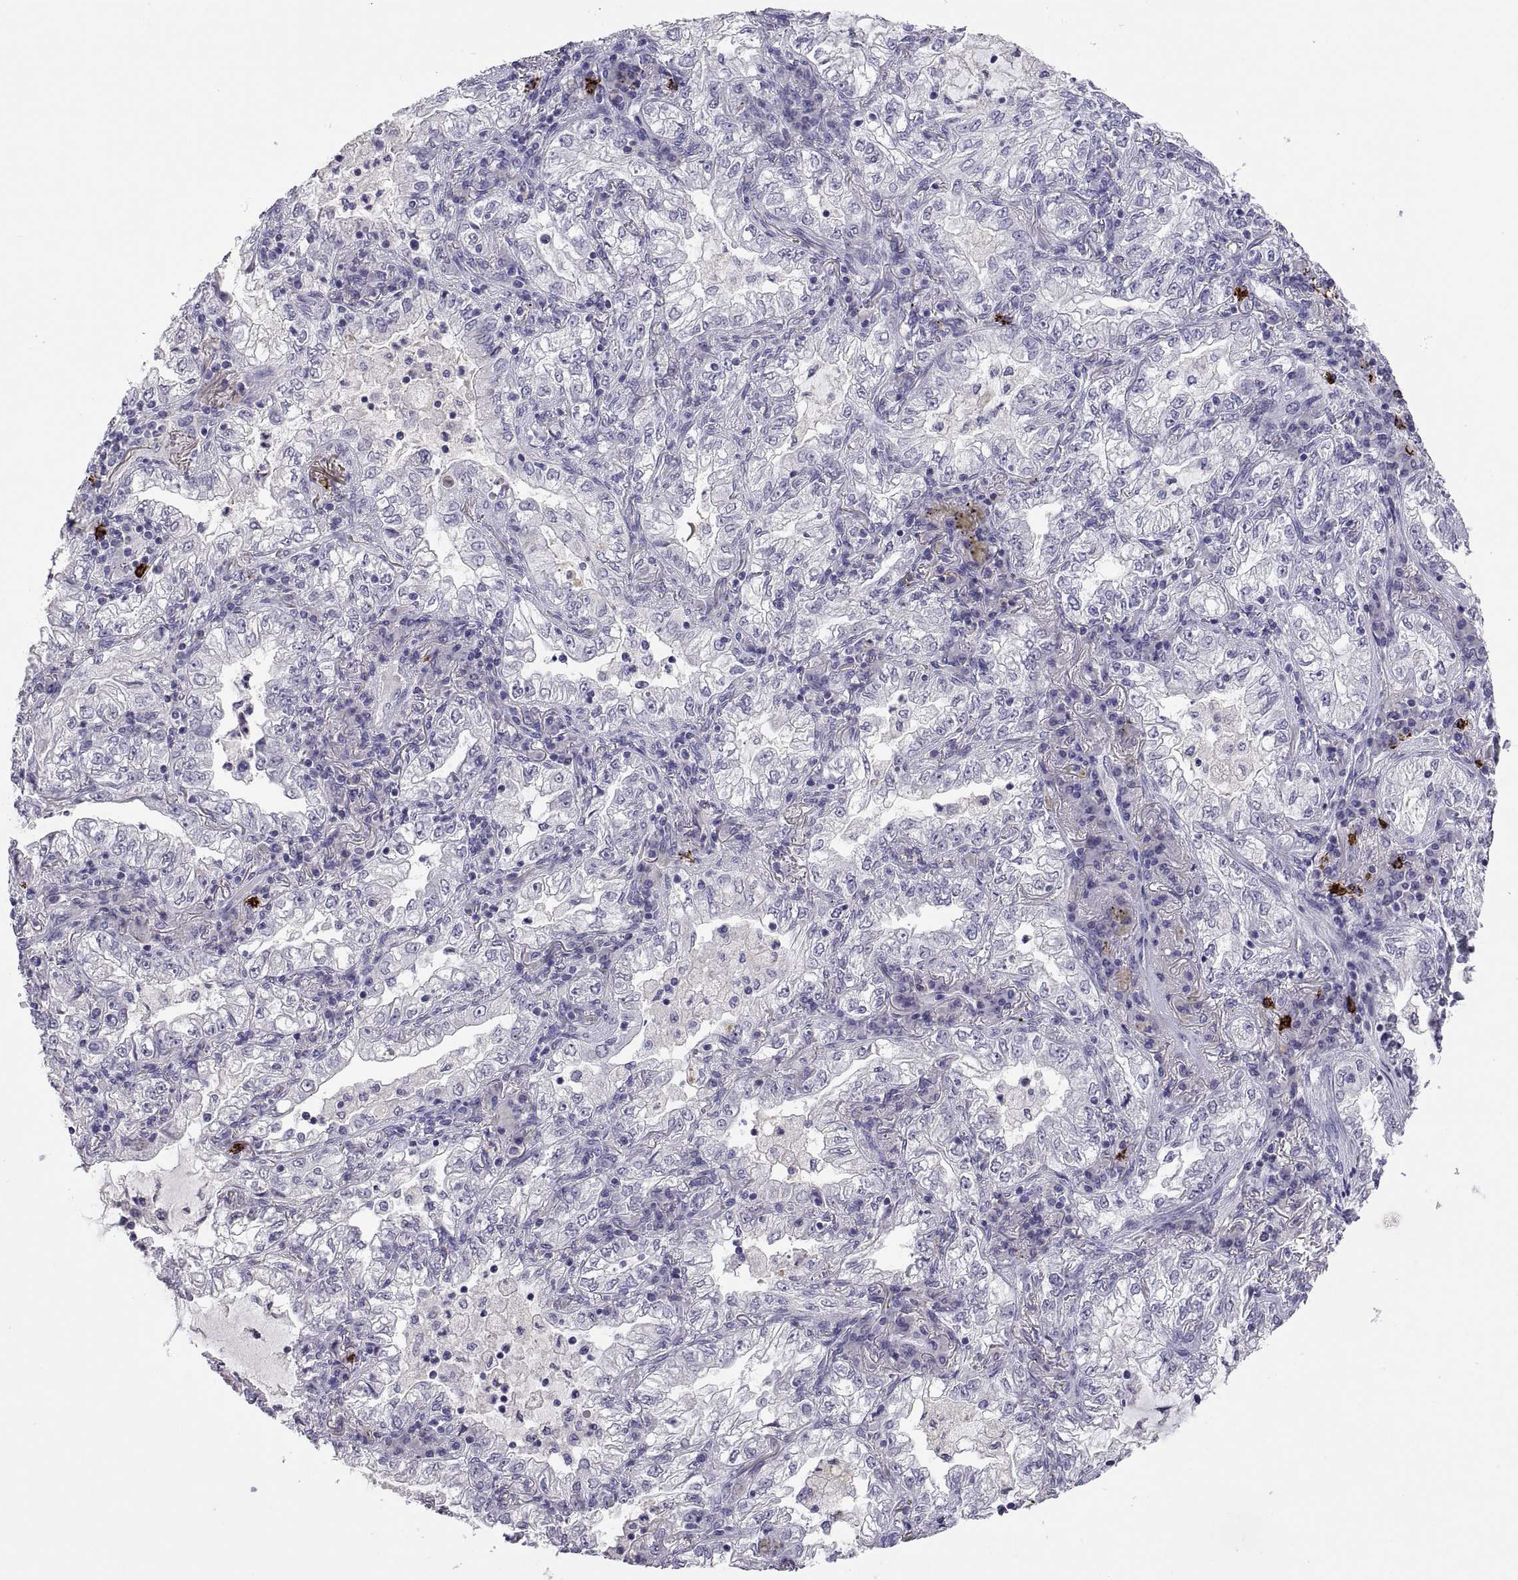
{"staining": {"intensity": "negative", "quantity": "none", "location": "none"}, "tissue": "lung cancer", "cell_type": "Tumor cells", "image_type": "cancer", "snomed": [{"axis": "morphology", "description": "Adenocarcinoma, NOS"}, {"axis": "topography", "description": "Lung"}], "caption": "Immunohistochemistry micrograph of neoplastic tissue: lung cancer stained with DAB demonstrates no significant protein positivity in tumor cells.", "gene": "MS4A1", "patient": {"sex": "female", "age": 73}}